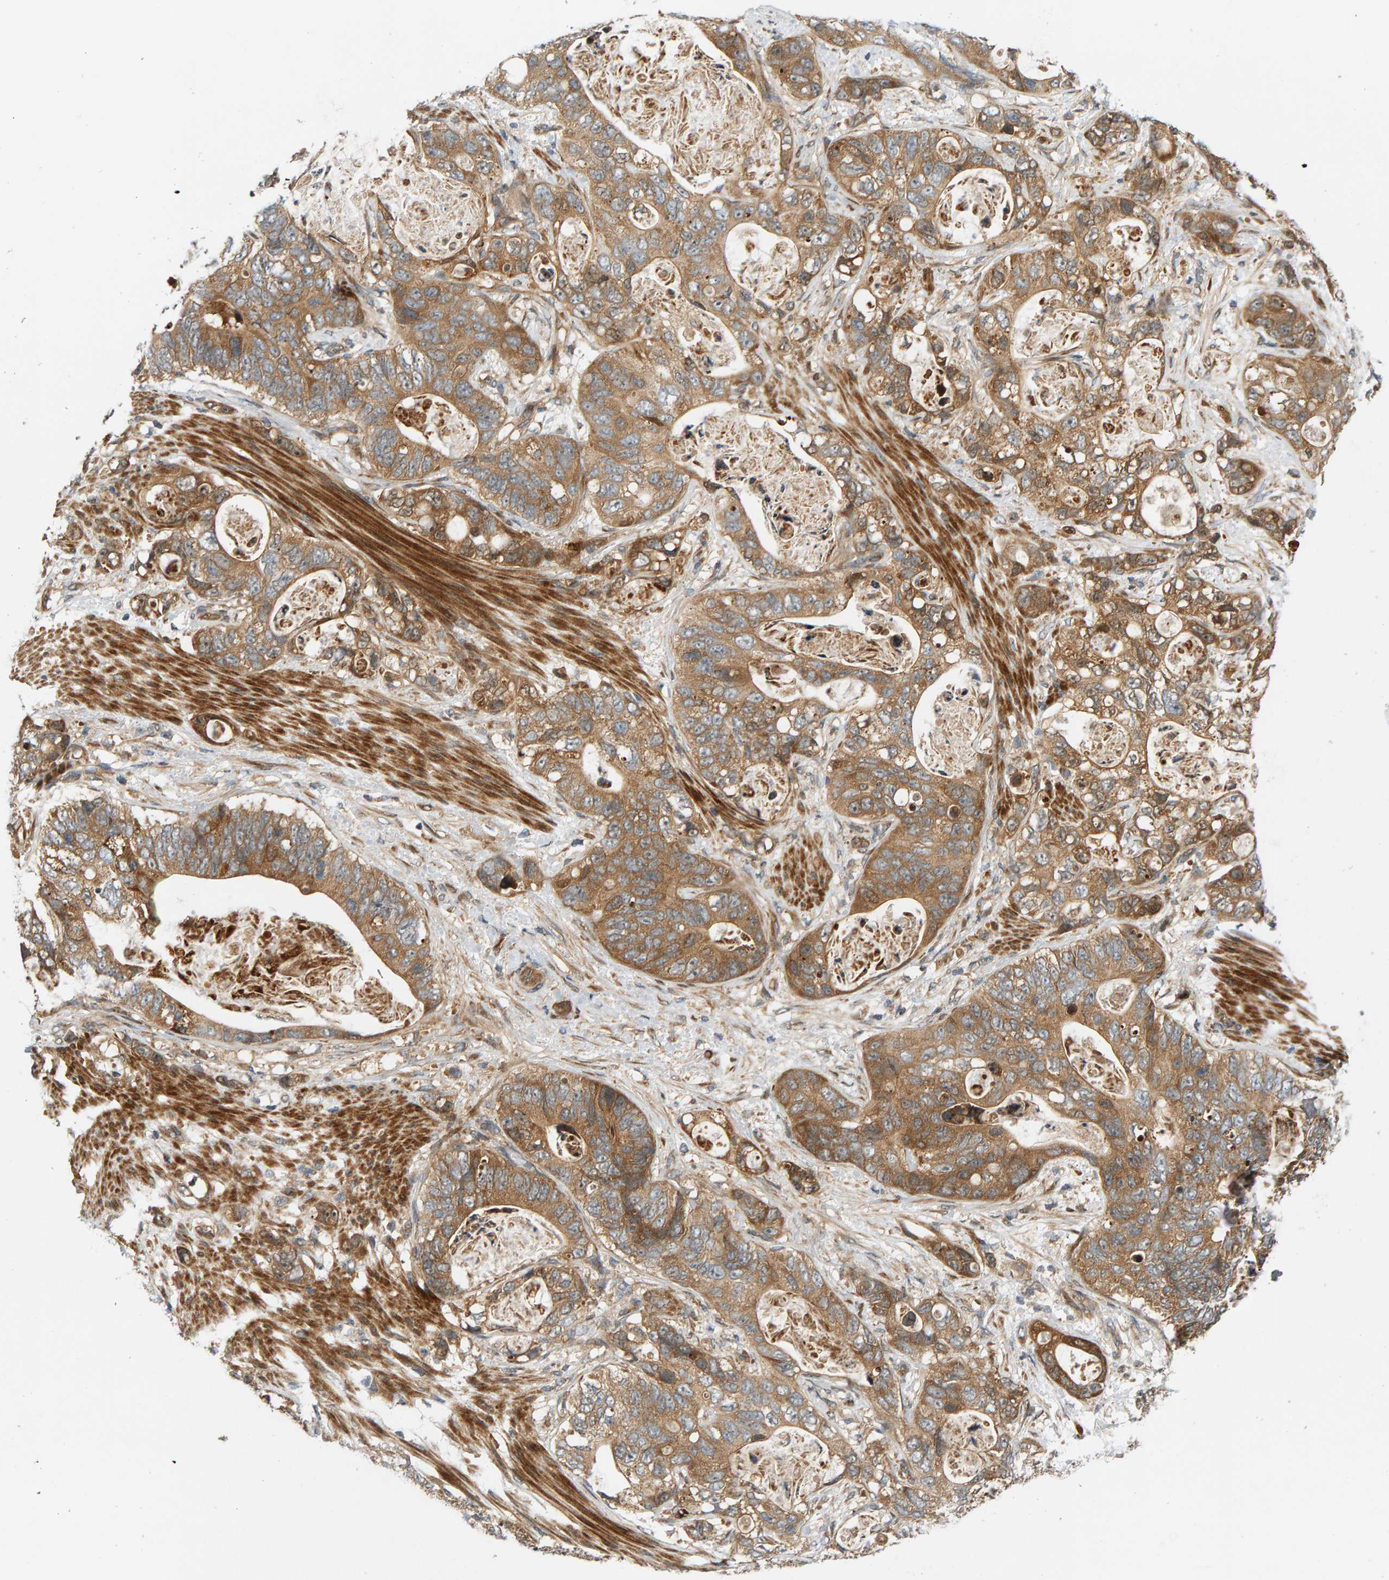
{"staining": {"intensity": "moderate", "quantity": ">75%", "location": "cytoplasmic/membranous"}, "tissue": "stomach cancer", "cell_type": "Tumor cells", "image_type": "cancer", "snomed": [{"axis": "morphology", "description": "Normal tissue, NOS"}, {"axis": "morphology", "description": "Adenocarcinoma, NOS"}, {"axis": "topography", "description": "Stomach"}], "caption": "Protein analysis of stomach adenocarcinoma tissue shows moderate cytoplasmic/membranous staining in about >75% of tumor cells. The staining was performed using DAB, with brown indicating positive protein expression. Nuclei are stained blue with hematoxylin.", "gene": "BAHCC1", "patient": {"sex": "female", "age": 89}}